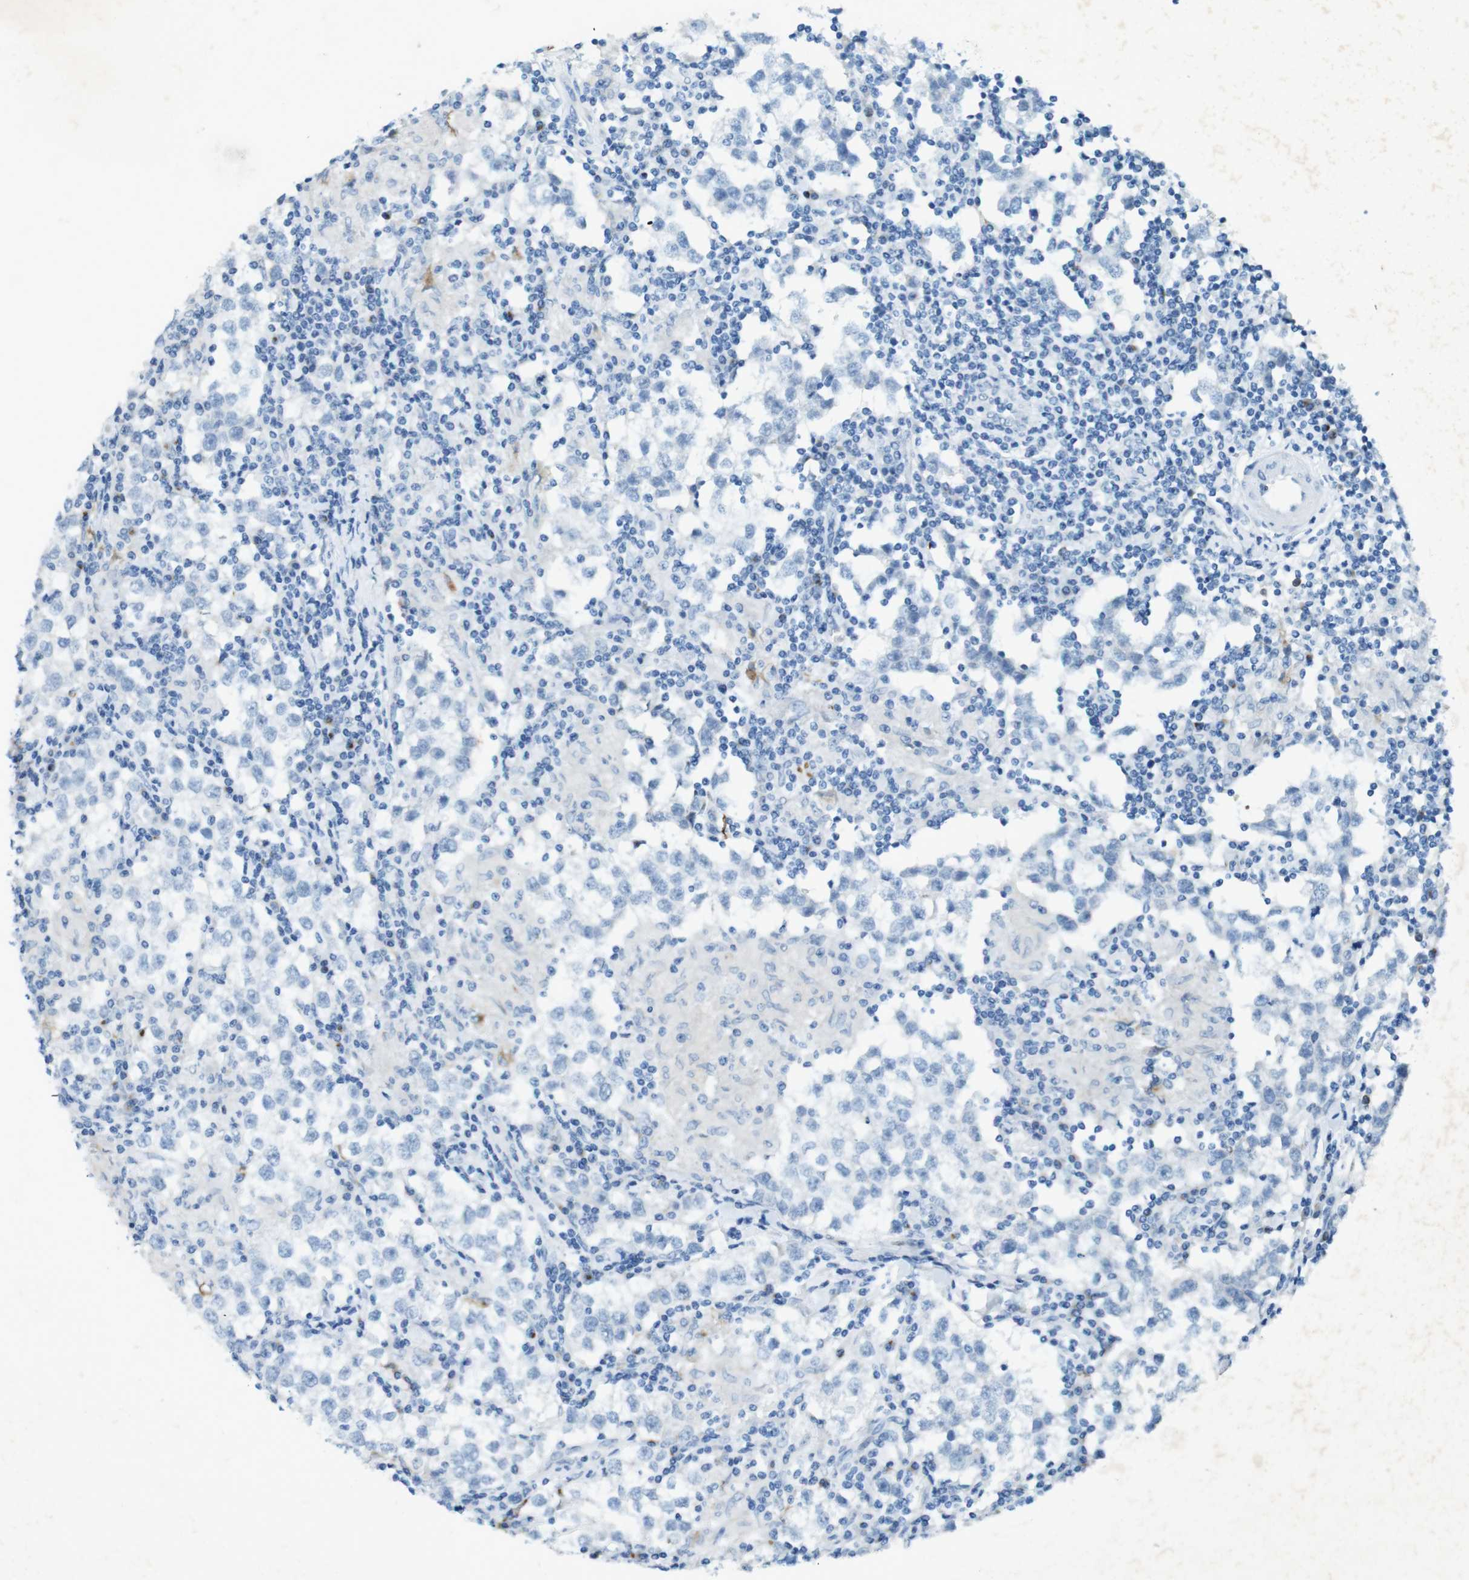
{"staining": {"intensity": "negative", "quantity": "none", "location": "none"}, "tissue": "testis cancer", "cell_type": "Tumor cells", "image_type": "cancer", "snomed": [{"axis": "morphology", "description": "Seminoma, NOS"}, {"axis": "morphology", "description": "Carcinoma, Embryonal, NOS"}, {"axis": "topography", "description": "Testis"}], "caption": "The photomicrograph displays no staining of tumor cells in embryonal carcinoma (testis).", "gene": "CD320", "patient": {"sex": "male", "age": 36}}